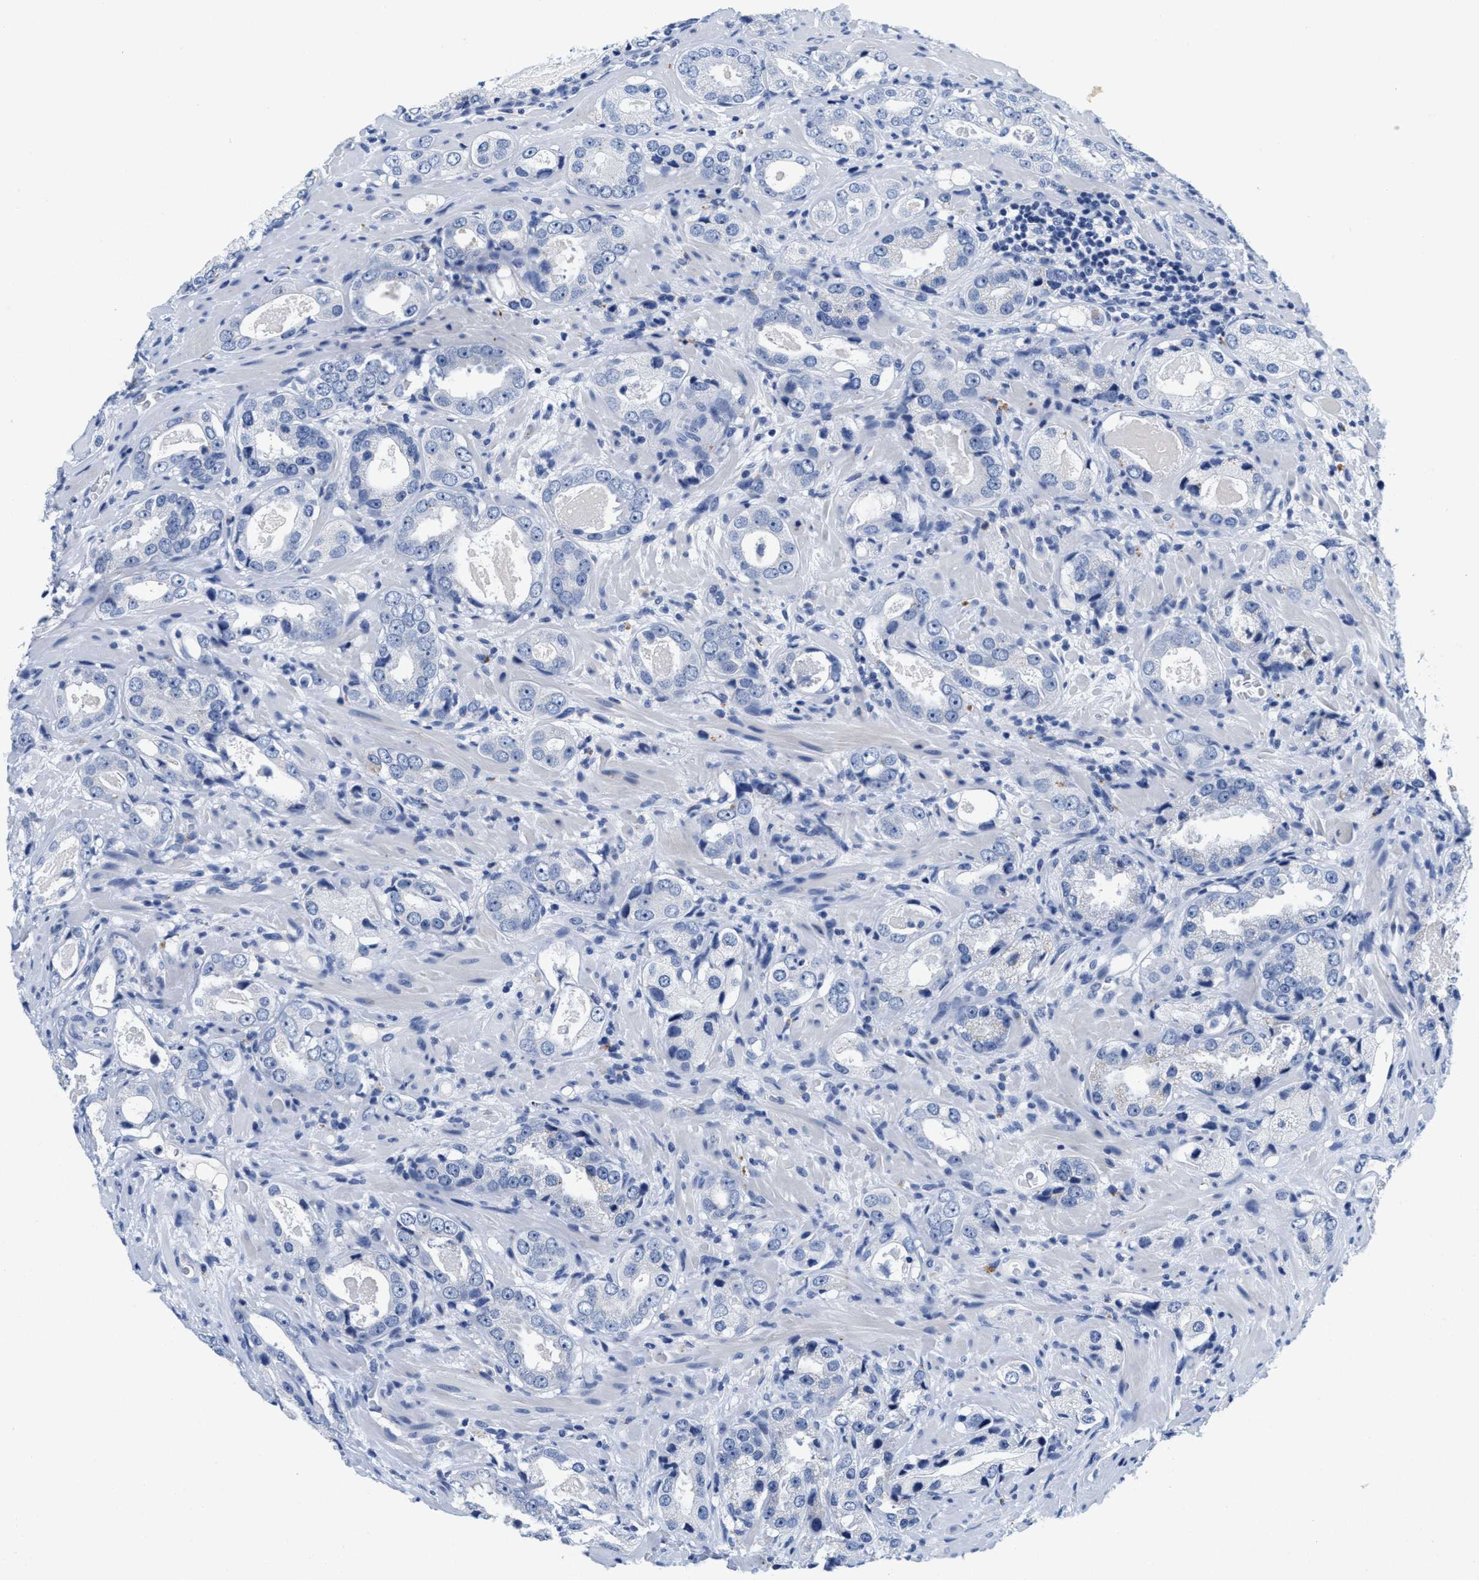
{"staining": {"intensity": "negative", "quantity": "none", "location": "none"}, "tissue": "prostate cancer", "cell_type": "Tumor cells", "image_type": "cancer", "snomed": [{"axis": "morphology", "description": "Adenocarcinoma, High grade"}, {"axis": "topography", "description": "Prostate"}], "caption": "Immunohistochemistry (IHC) histopathology image of neoplastic tissue: adenocarcinoma (high-grade) (prostate) stained with DAB (3,3'-diaminobenzidine) exhibits no significant protein positivity in tumor cells.", "gene": "TTC3", "patient": {"sex": "male", "age": 63}}